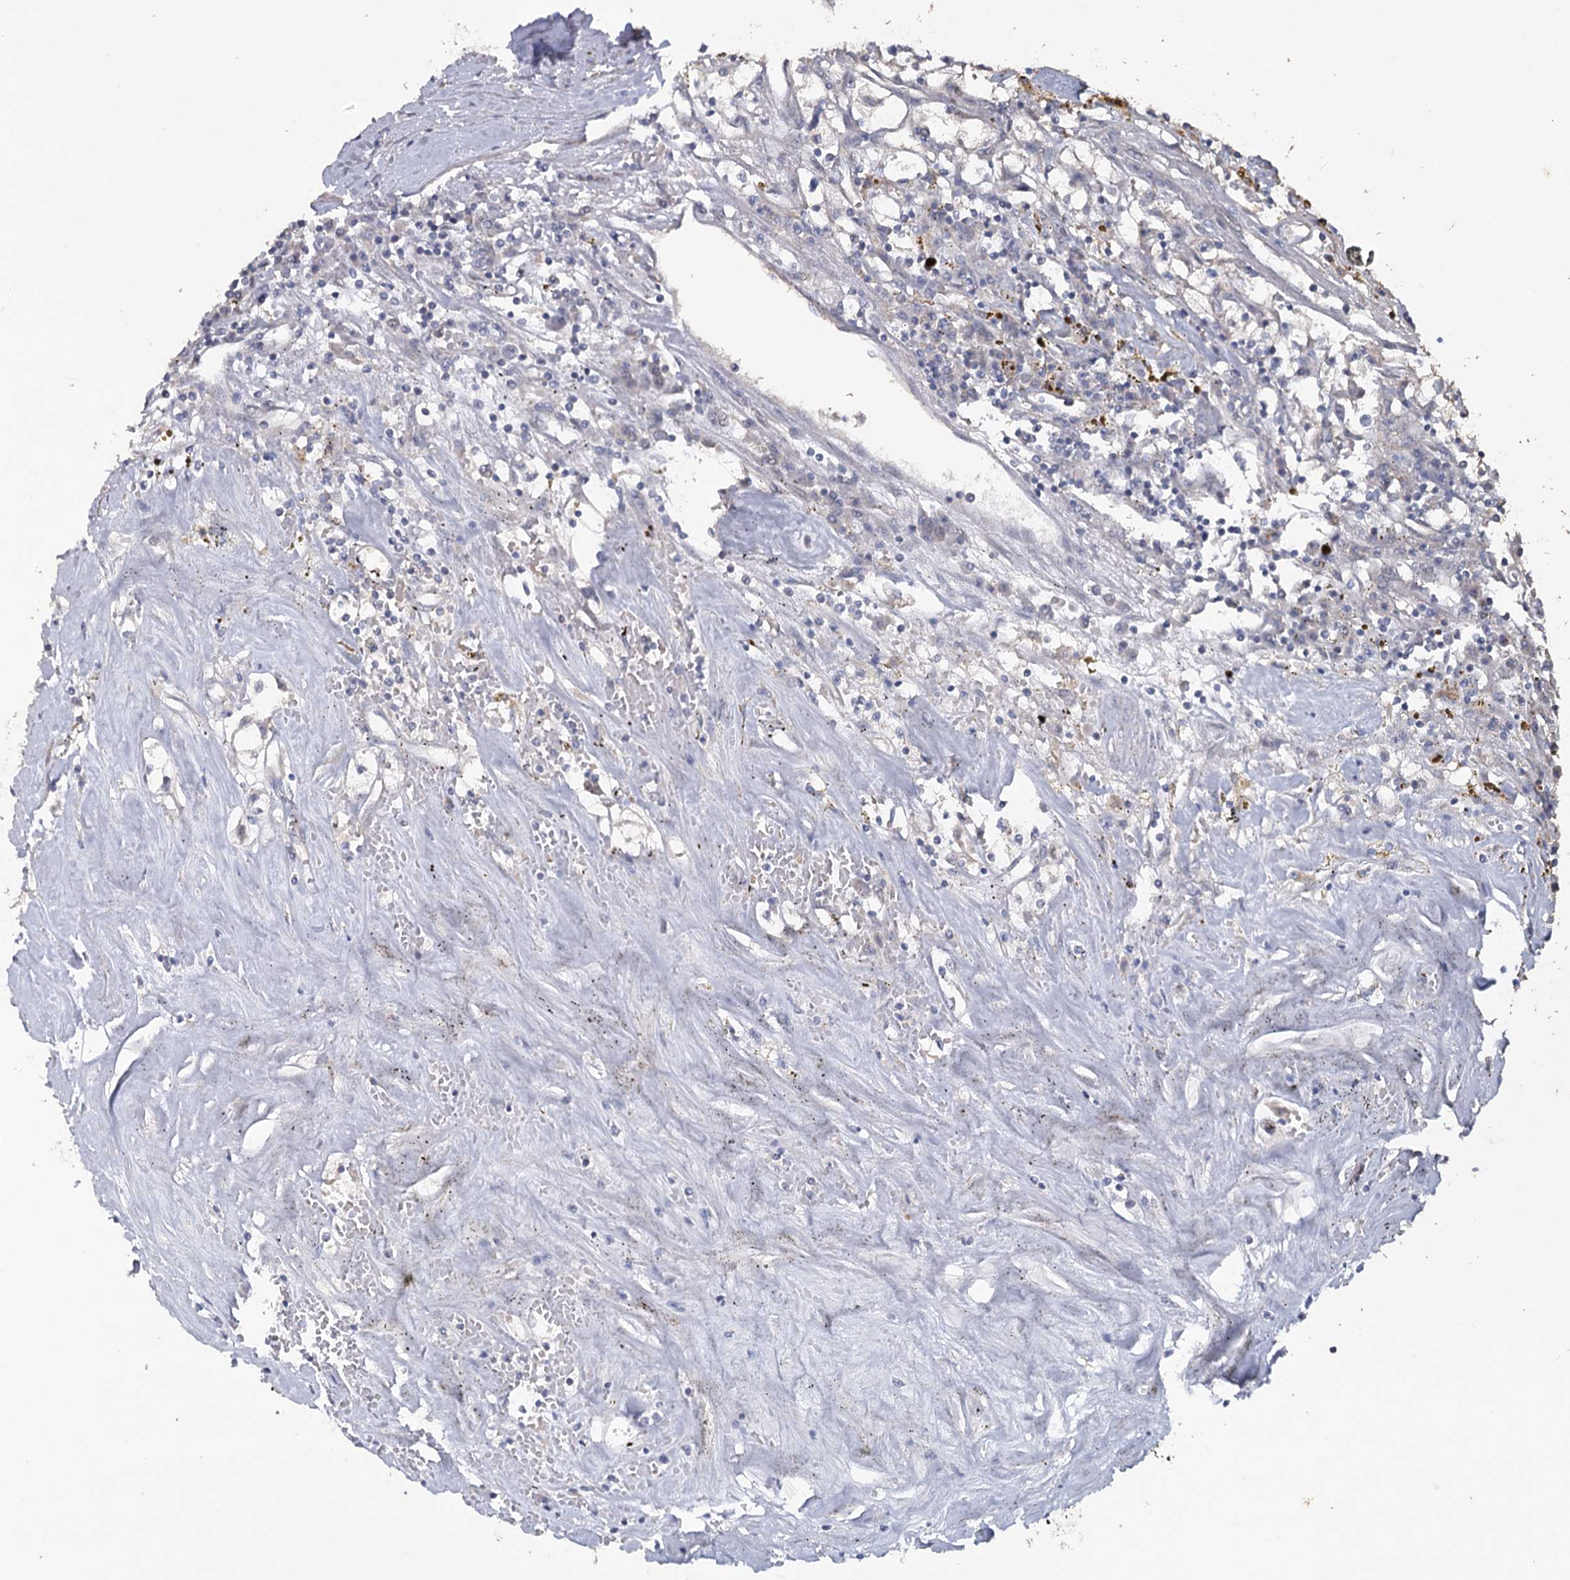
{"staining": {"intensity": "negative", "quantity": "none", "location": "none"}, "tissue": "renal cancer", "cell_type": "Tumor cells", "image_type": "cancer", "snomed": [{"axis": "morphology", "description": "Adenocarcinoma, NOS"}, {"axis": "topography", "description": "Kidney"}], "caption": "The image shows no significant positivity in tumor cells of adenocarcinoma (renal). (DAB IHC visualized using brightfield microscopy, high magnification).", "gene": "MAP3K13", "patient": {"sex": "male", "age": 56}}